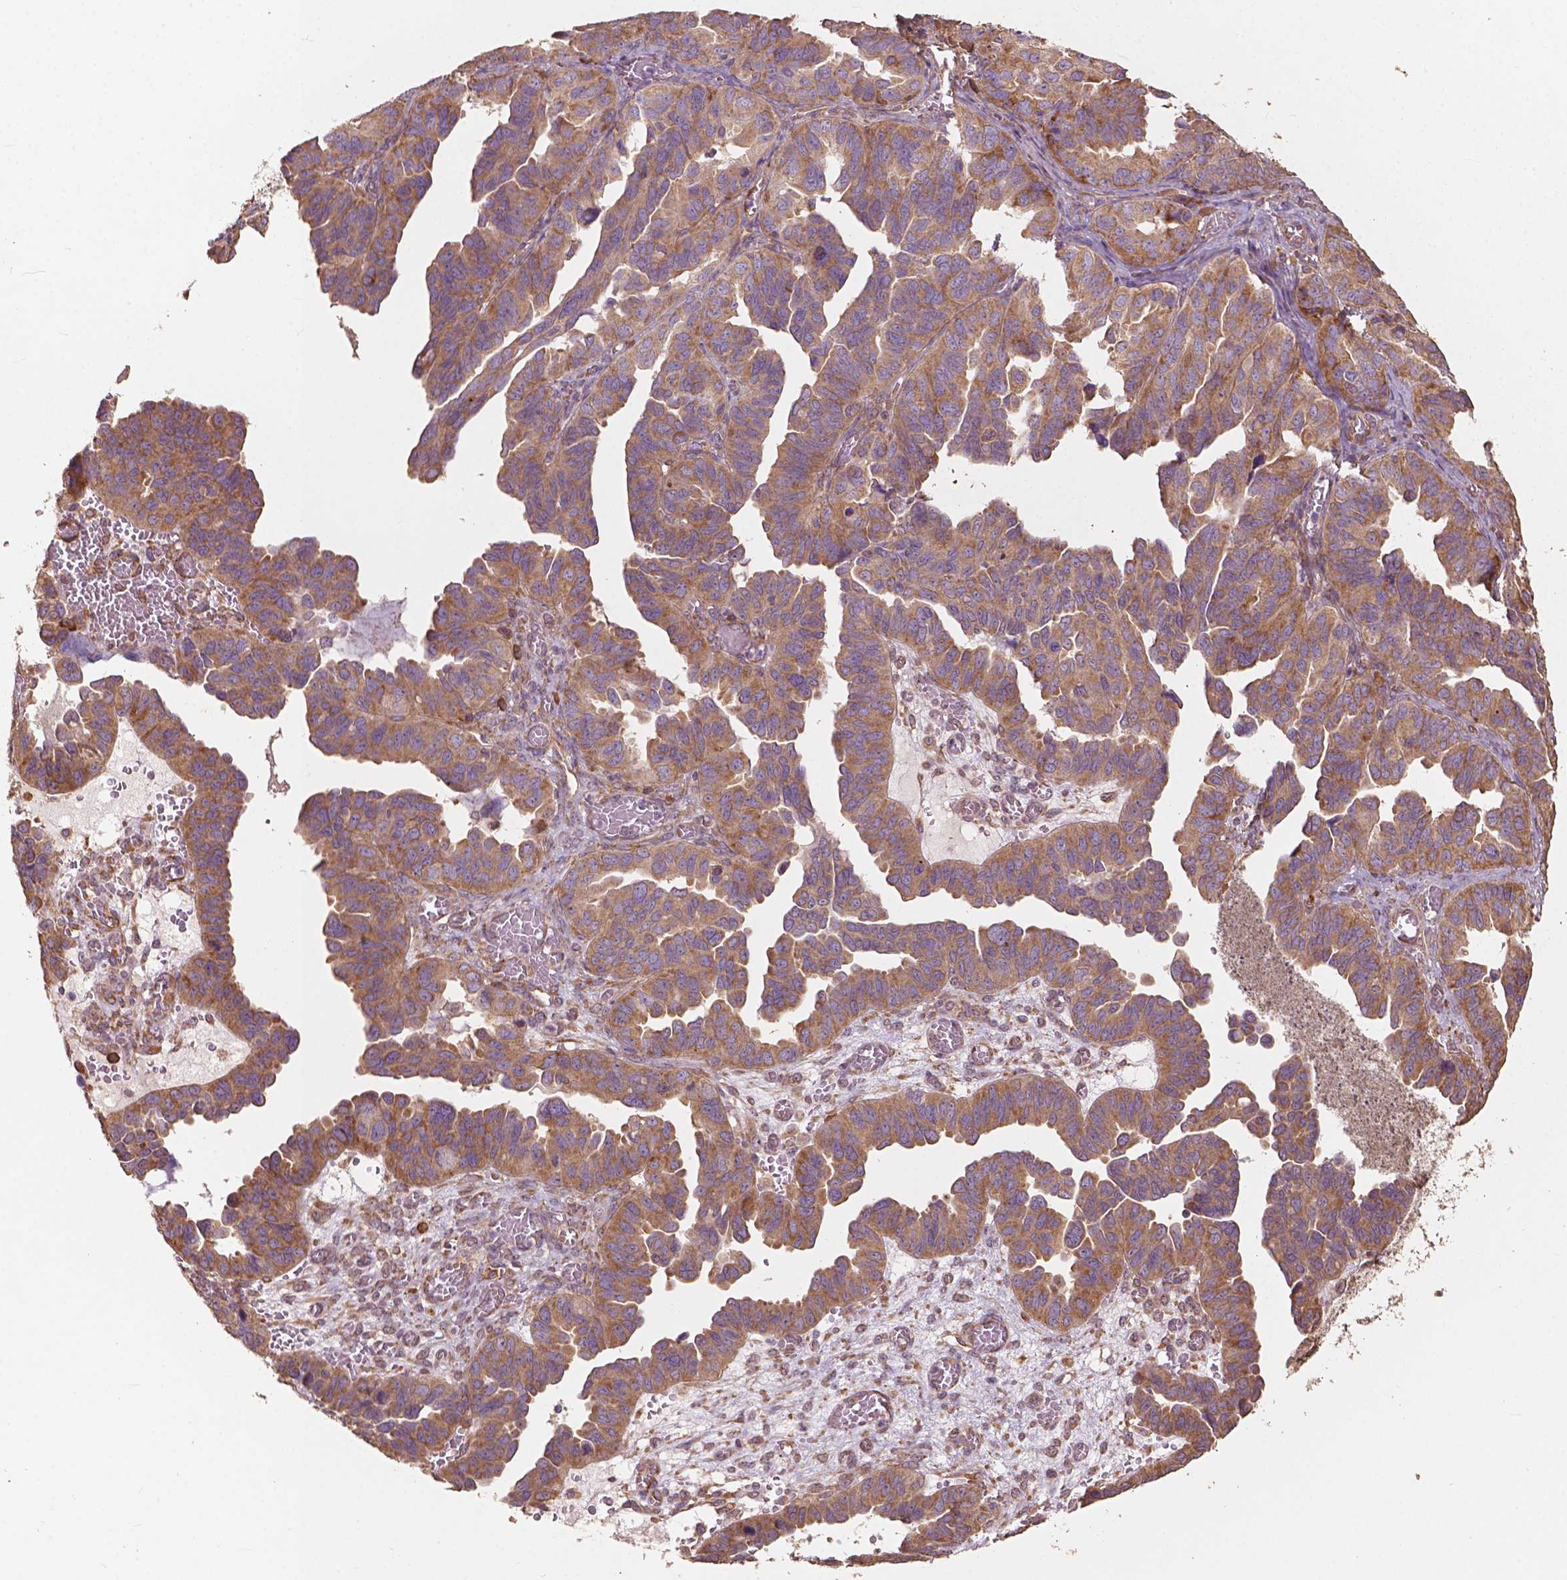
{"staining": {"intensity": "moderate", "quantity": "25%-75%", "location": "cytoplasmic/membranous"}, "tissue": "ovarian cancer", "cell_type": "Tumor cells", "image_type": "cancer", "snomed": [{"axis": "morphology", "description": "Cystadenocarcinoma, serous, NOS"}, {"axis": "topography", "description": "Ovary"}], "caption": "Tumor cells exhibit medium levels of moderate cytoplasmic/membranous staining in about 25%-75% of cells in human ovarian cancer.", "gene": "G3BP1", "patient": {"sex": "female", "age": 64}}